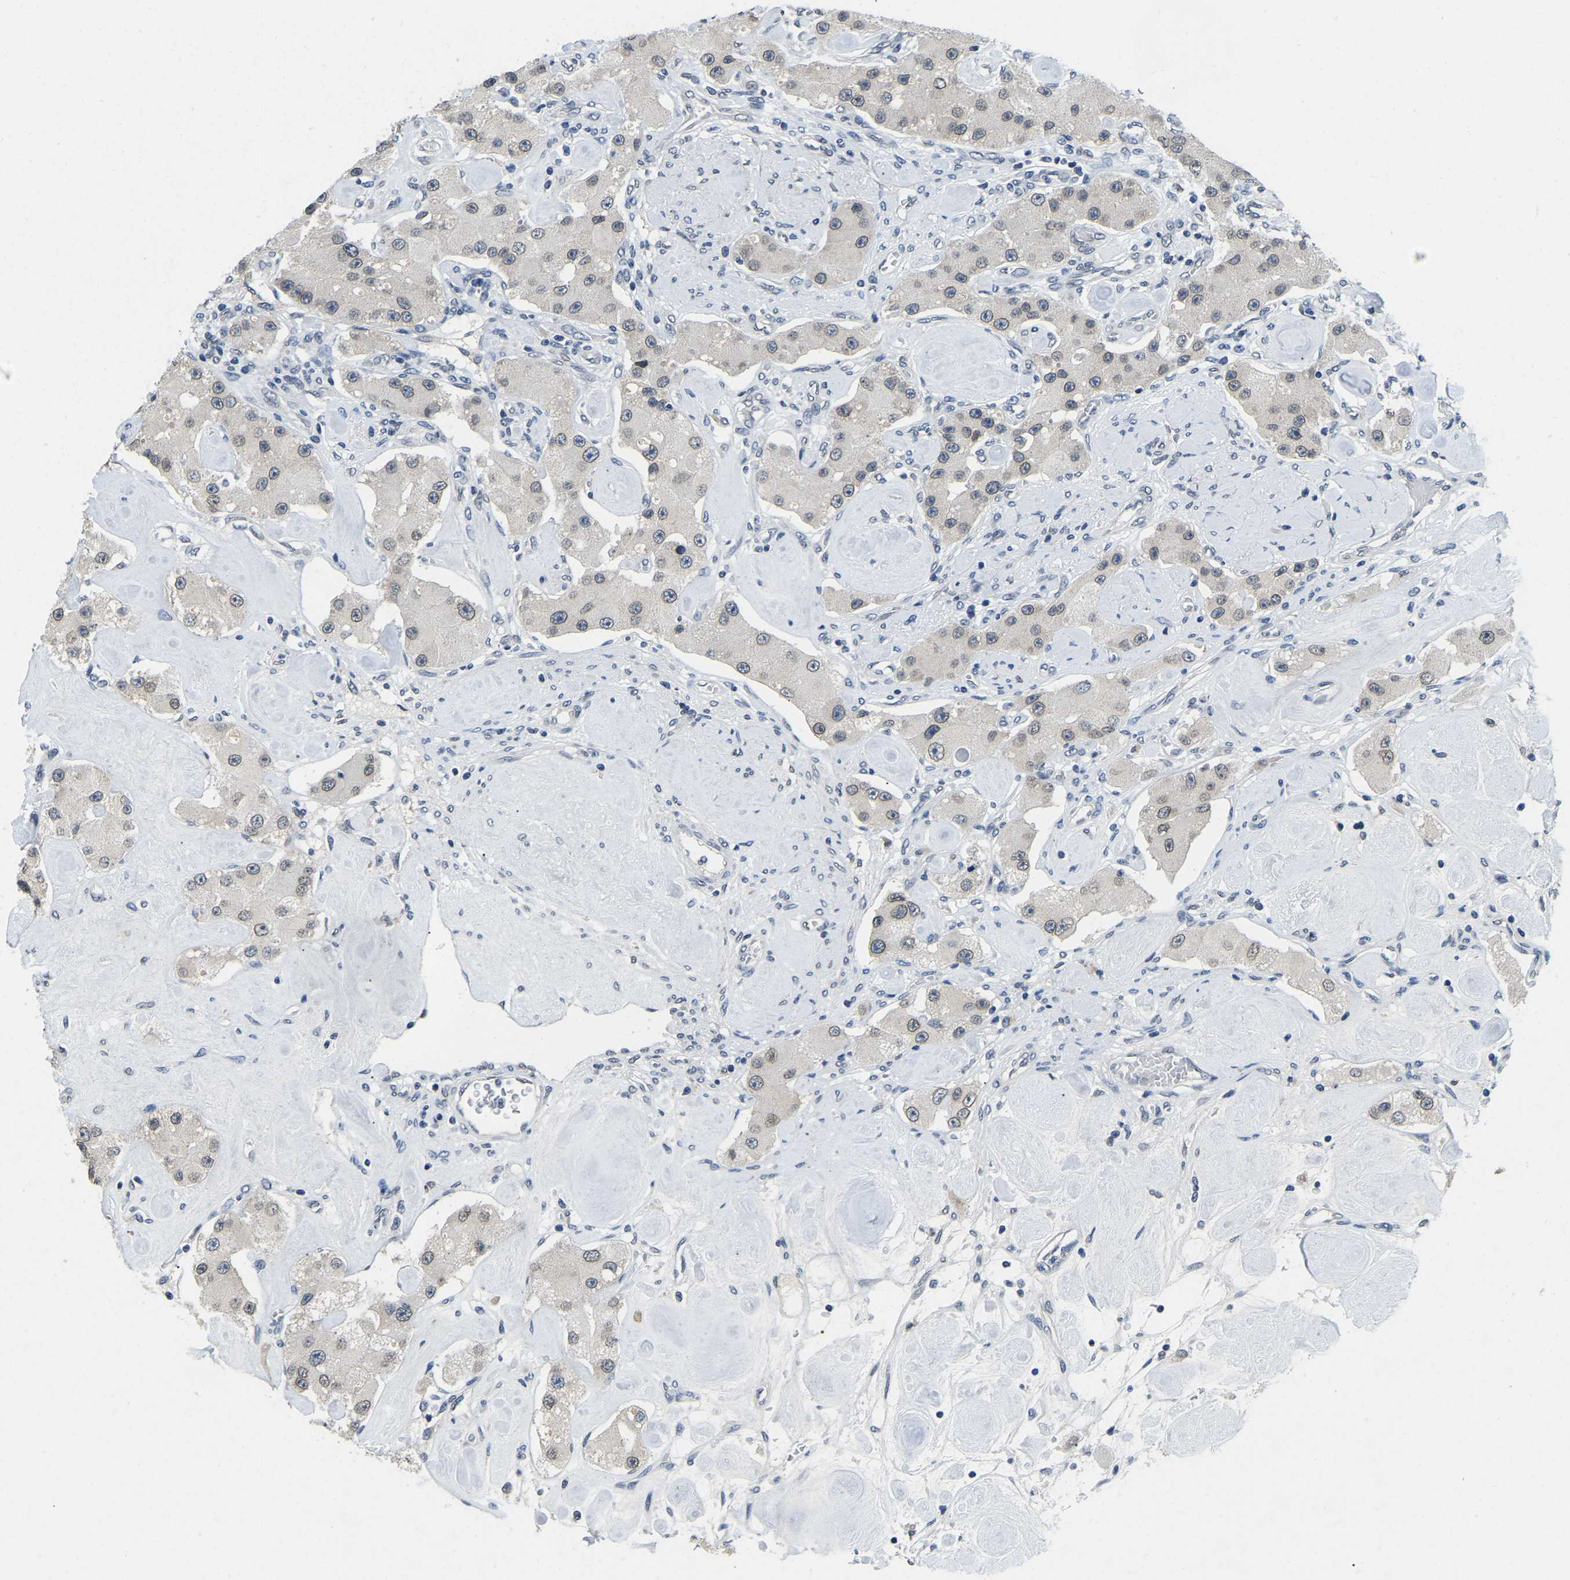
{"staining": {"intensity": "weak", "quantity": ">75%", "location": "cytoplasmic/membranous,nuclear"}, "tissue": "carcinoid", "cell_type": "Tumor cells", "image_type": "cancer", "snomed": [{"axis": "morphology", "description": "Carcinoid, malignant, NOS"}, {"axis": "topography", "description": "Pancreas"}], "caption": "Immunohistochemistry micrograph of neoplastic tissue: carcinoid stained using immunohistochemistry (IHC) displays low levels of weak protein expression localized specifically in the cytoplasmic/membranous and nuclear of tumor cells, appearing as a cytoplasmic/membranous and nuclear brown color.", "gene": "RANBP2", "patient": {"sex": "male", "age": 41}}